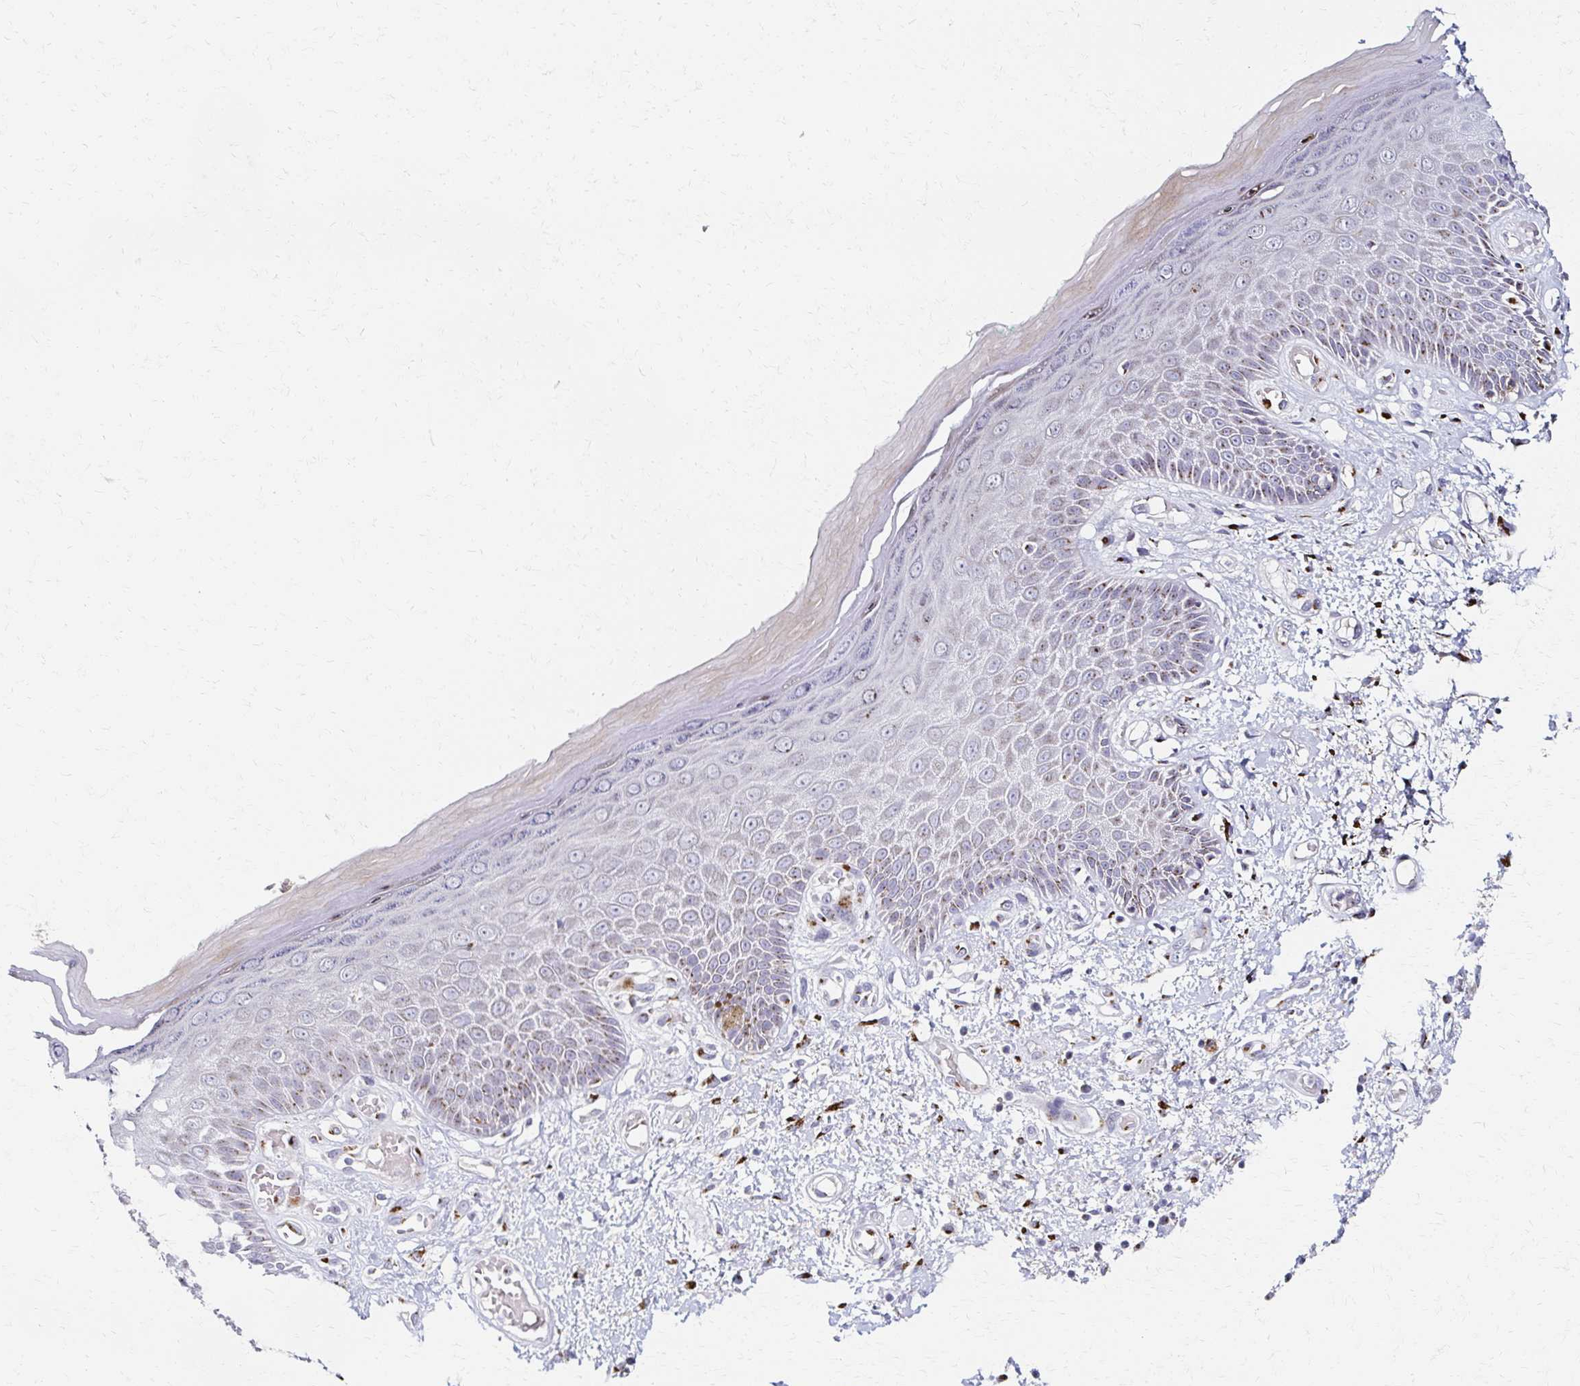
{"staining": {"intensity": "moderate", "quantity": "25%-75%", "location": "cytoplasmic/membranous"}, "tissue": "skin", "cell_type": "Epidermal cells", "image_type": "normal", "snomed": [{"axis": "morphology", "description": "Normal tissue, NOS"}, {"axis": "topography", "description": "Anal"}, {"axis": "topography", "description": "Peripheral nerve tissue"}], "caption": "Normal skin shows moderate cytoplasmic/membranous expression in about 25%-75% of epidermal cells.", "gene": "ENSG00000254692", "patient": {"sex": "male", "age": 78}}